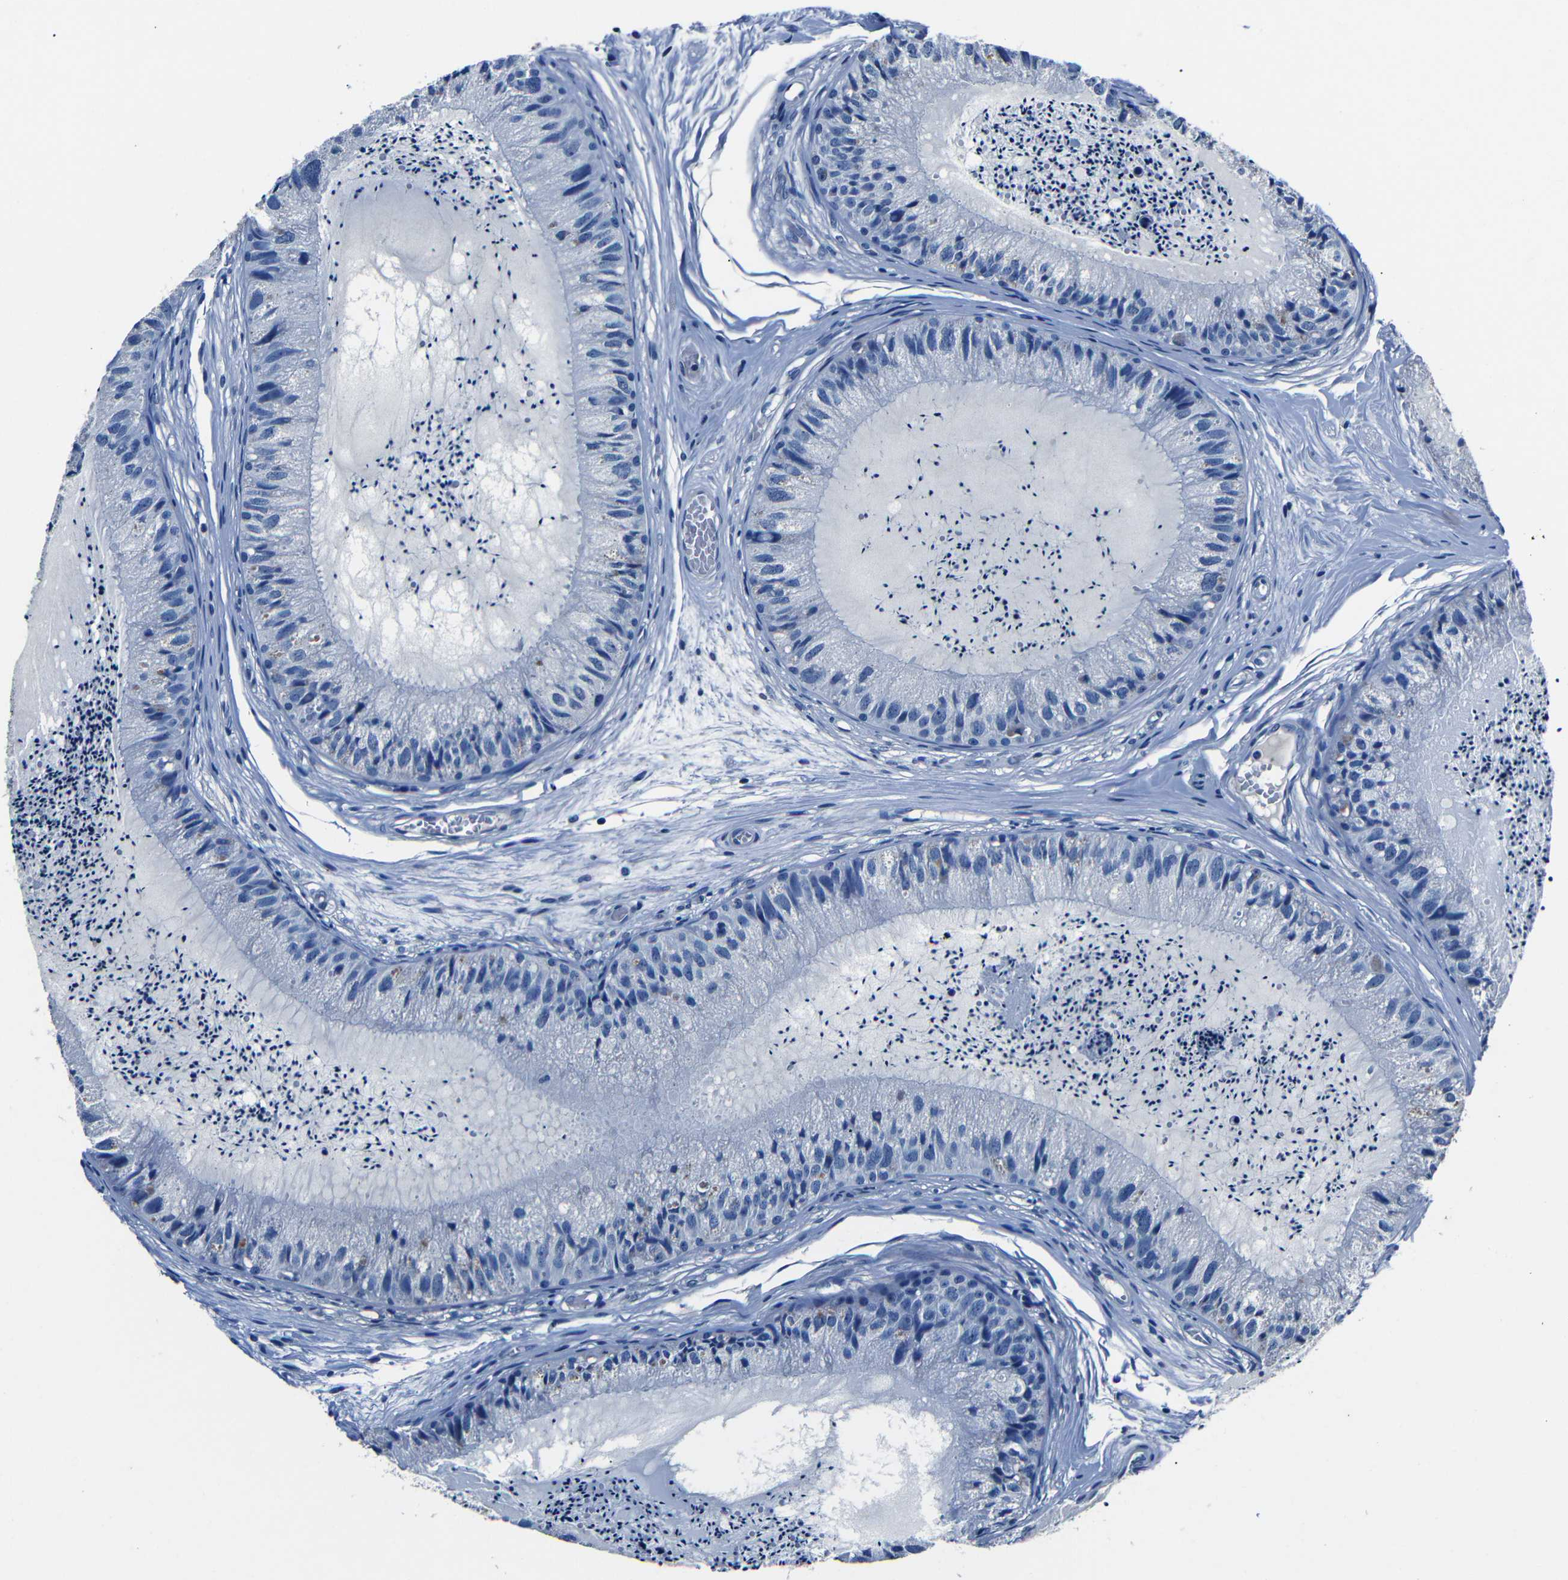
{"staining": {"intensity": "negative", "quantity": "none", "location": "none"}, "tissue": "epididymis", "cell_type": "Glandular cells", "image_type": "normal", "snomed": [{"axis": "morphology", "description": "Normal tissue, NOS"}, {"axis": "topography", "description": "Epididymis"}], "caption": "Immunohistochemical staining of normal epididymis shows no significant expression in glandular cells.", "gene": "NCMAP", "patient": {"sex": "male", "age": 31}}